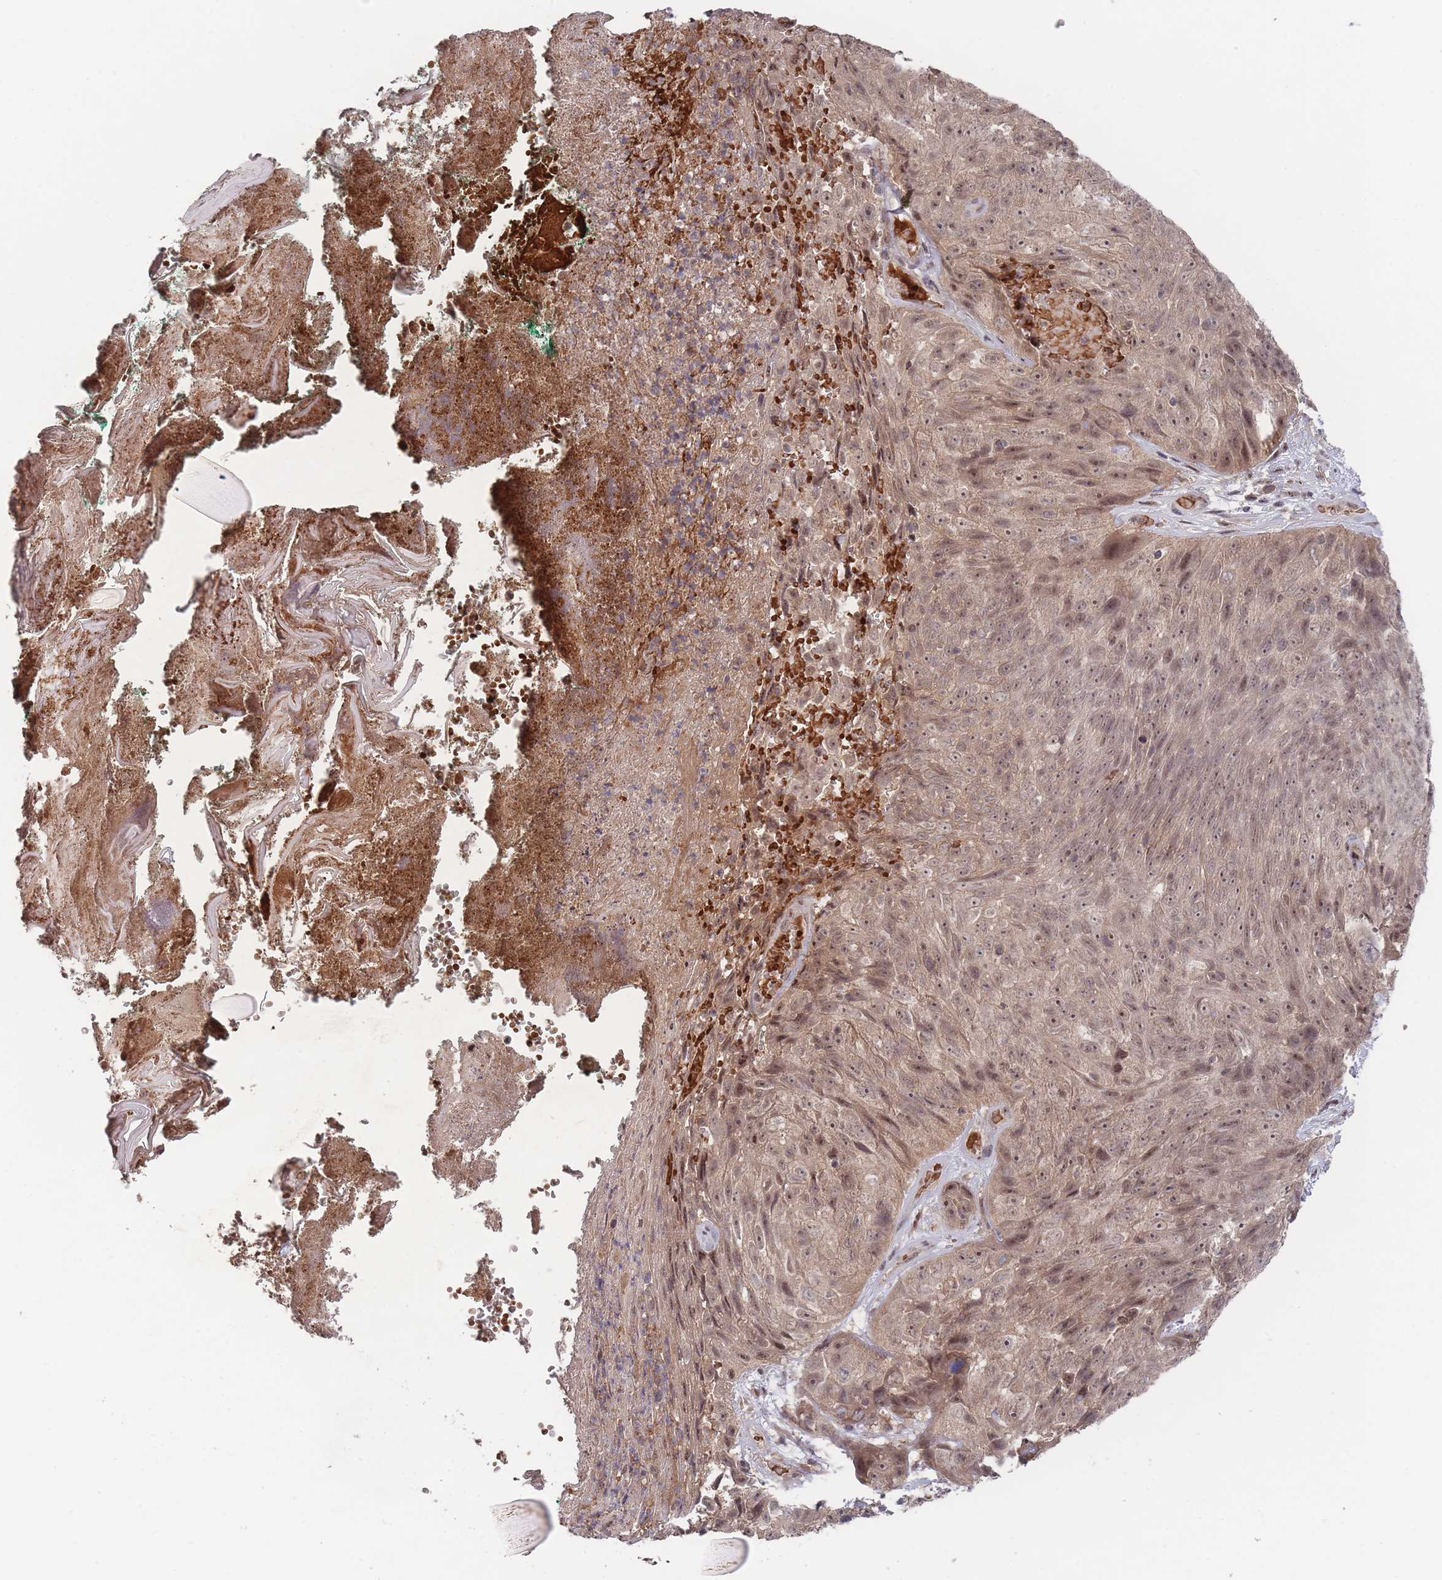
{"staining": {"intensity": "moderate", "quantity": "25%-75%", "location": "nuclear"}, "tissue": "skin cancer", "cell_type": "Tumor cells", "image_type": "cancer", "snomed": [{"axis": "morphology", "description": "Squamous cell carcinoma, NOS"}, {"axis": "topography", "description": "Skin"}], "caption": "The immunohistochemical stain highlights moderate nuclear expression in tumor cells of skin cancer (squamous cell carcinoma) tissue. (Stains: DAB in brown, nuclei in blue, Microscopy: brightfield microscopy at high magnification).", "gene": "SF3B1", "patient": {"sex": "female", "age": 87}}